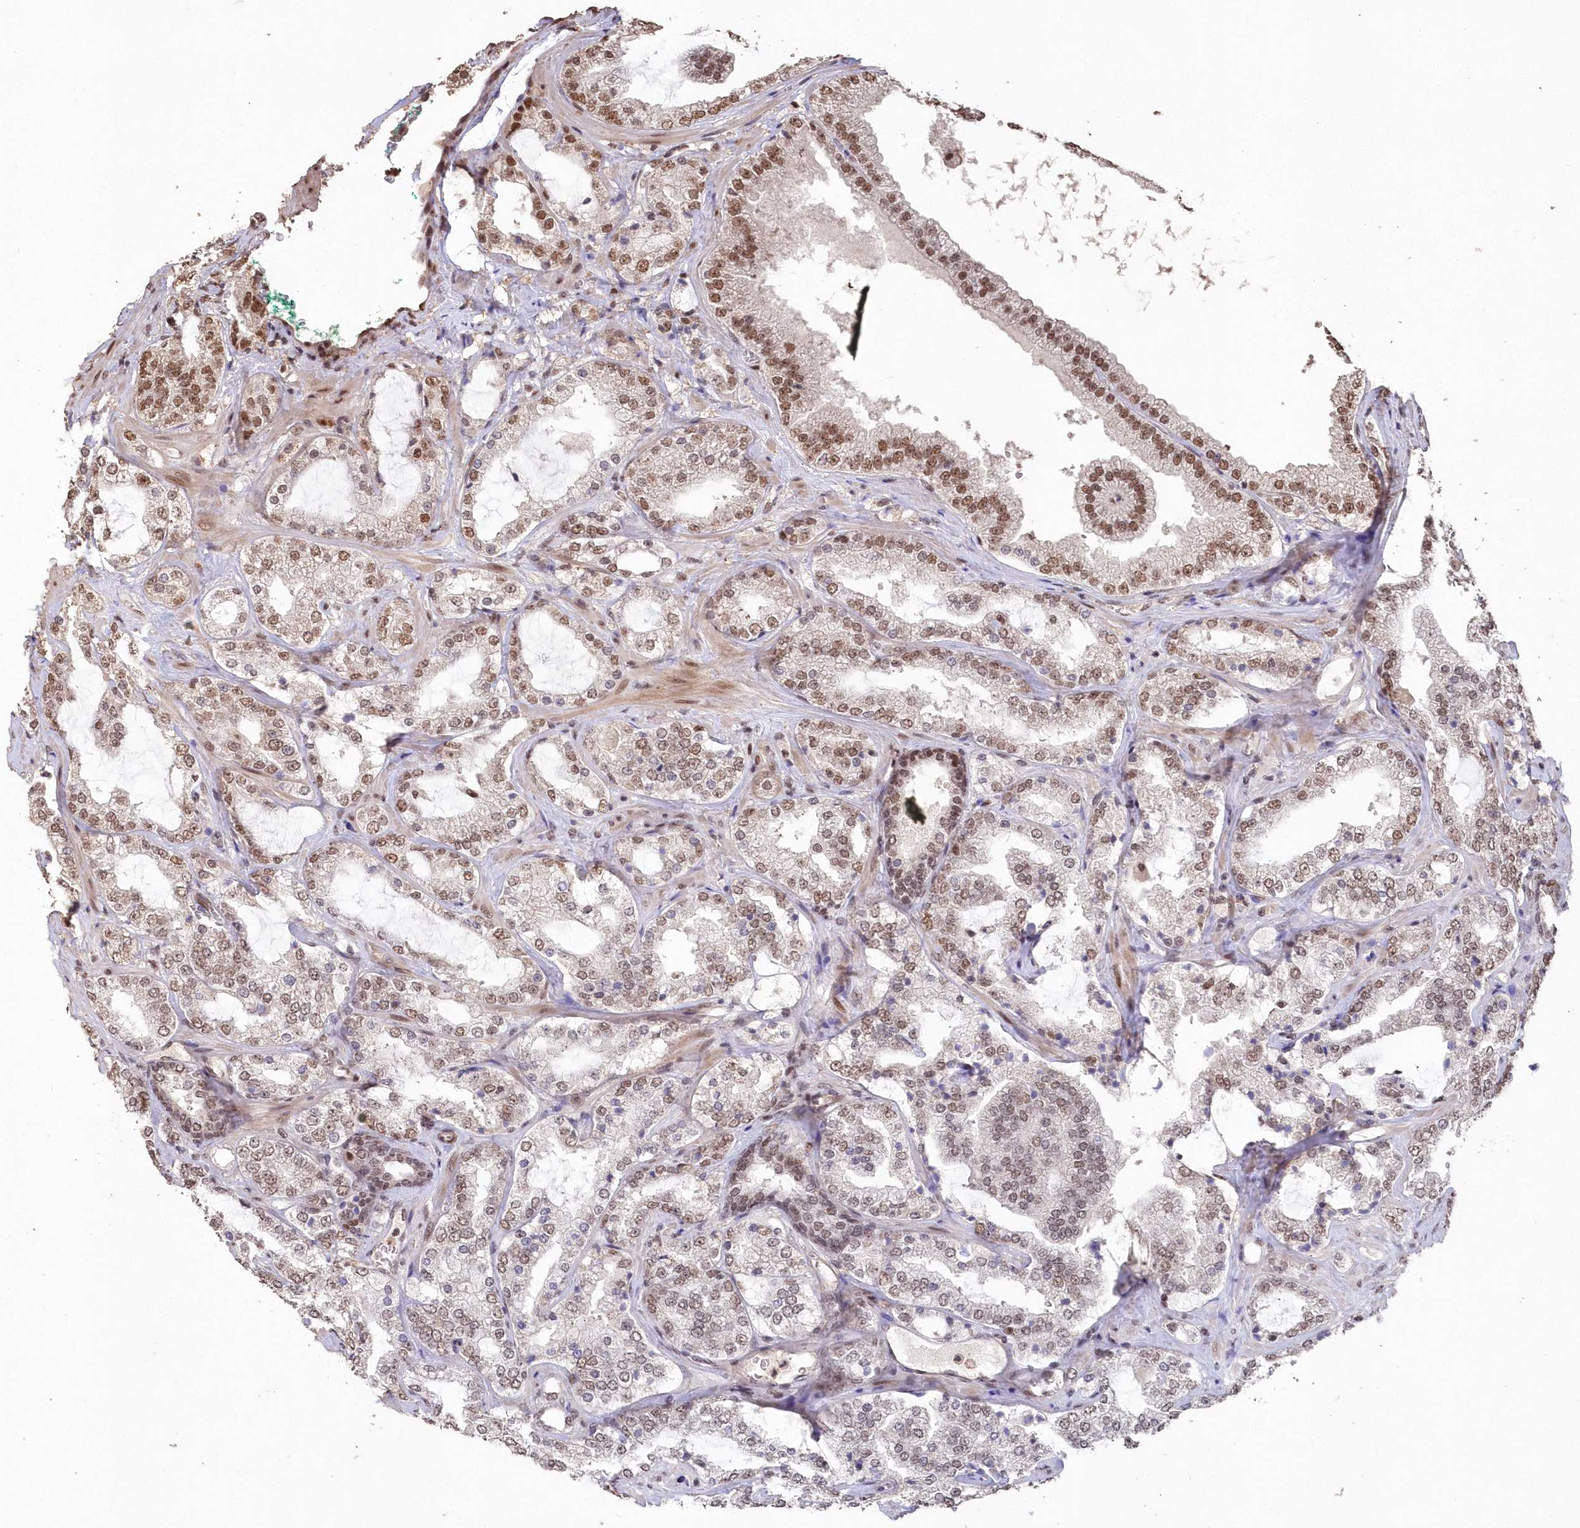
{"staining": {"intensity": "moderate", "quantity": ">75%", "location": "nuclear"}, "tissue": "prostate cancer", "cell_type": "Tumor cells", "image_type": "cancer", "snomed": [{"axis": "morphology", "description": "Adenocarcinoma, High grade"}, {"axis": "topography", "description": "Prostate"}], "caption": "The image exhibits staining of adenocarcinoma (high-grade) (prostate), revealing moderate nuclear protein expression (brown color) within tumor cells. (IHC, brightfield microscopy, high magnification).", "gene": "PDS5A", "patient": {"sex": "male", "age": 64}}